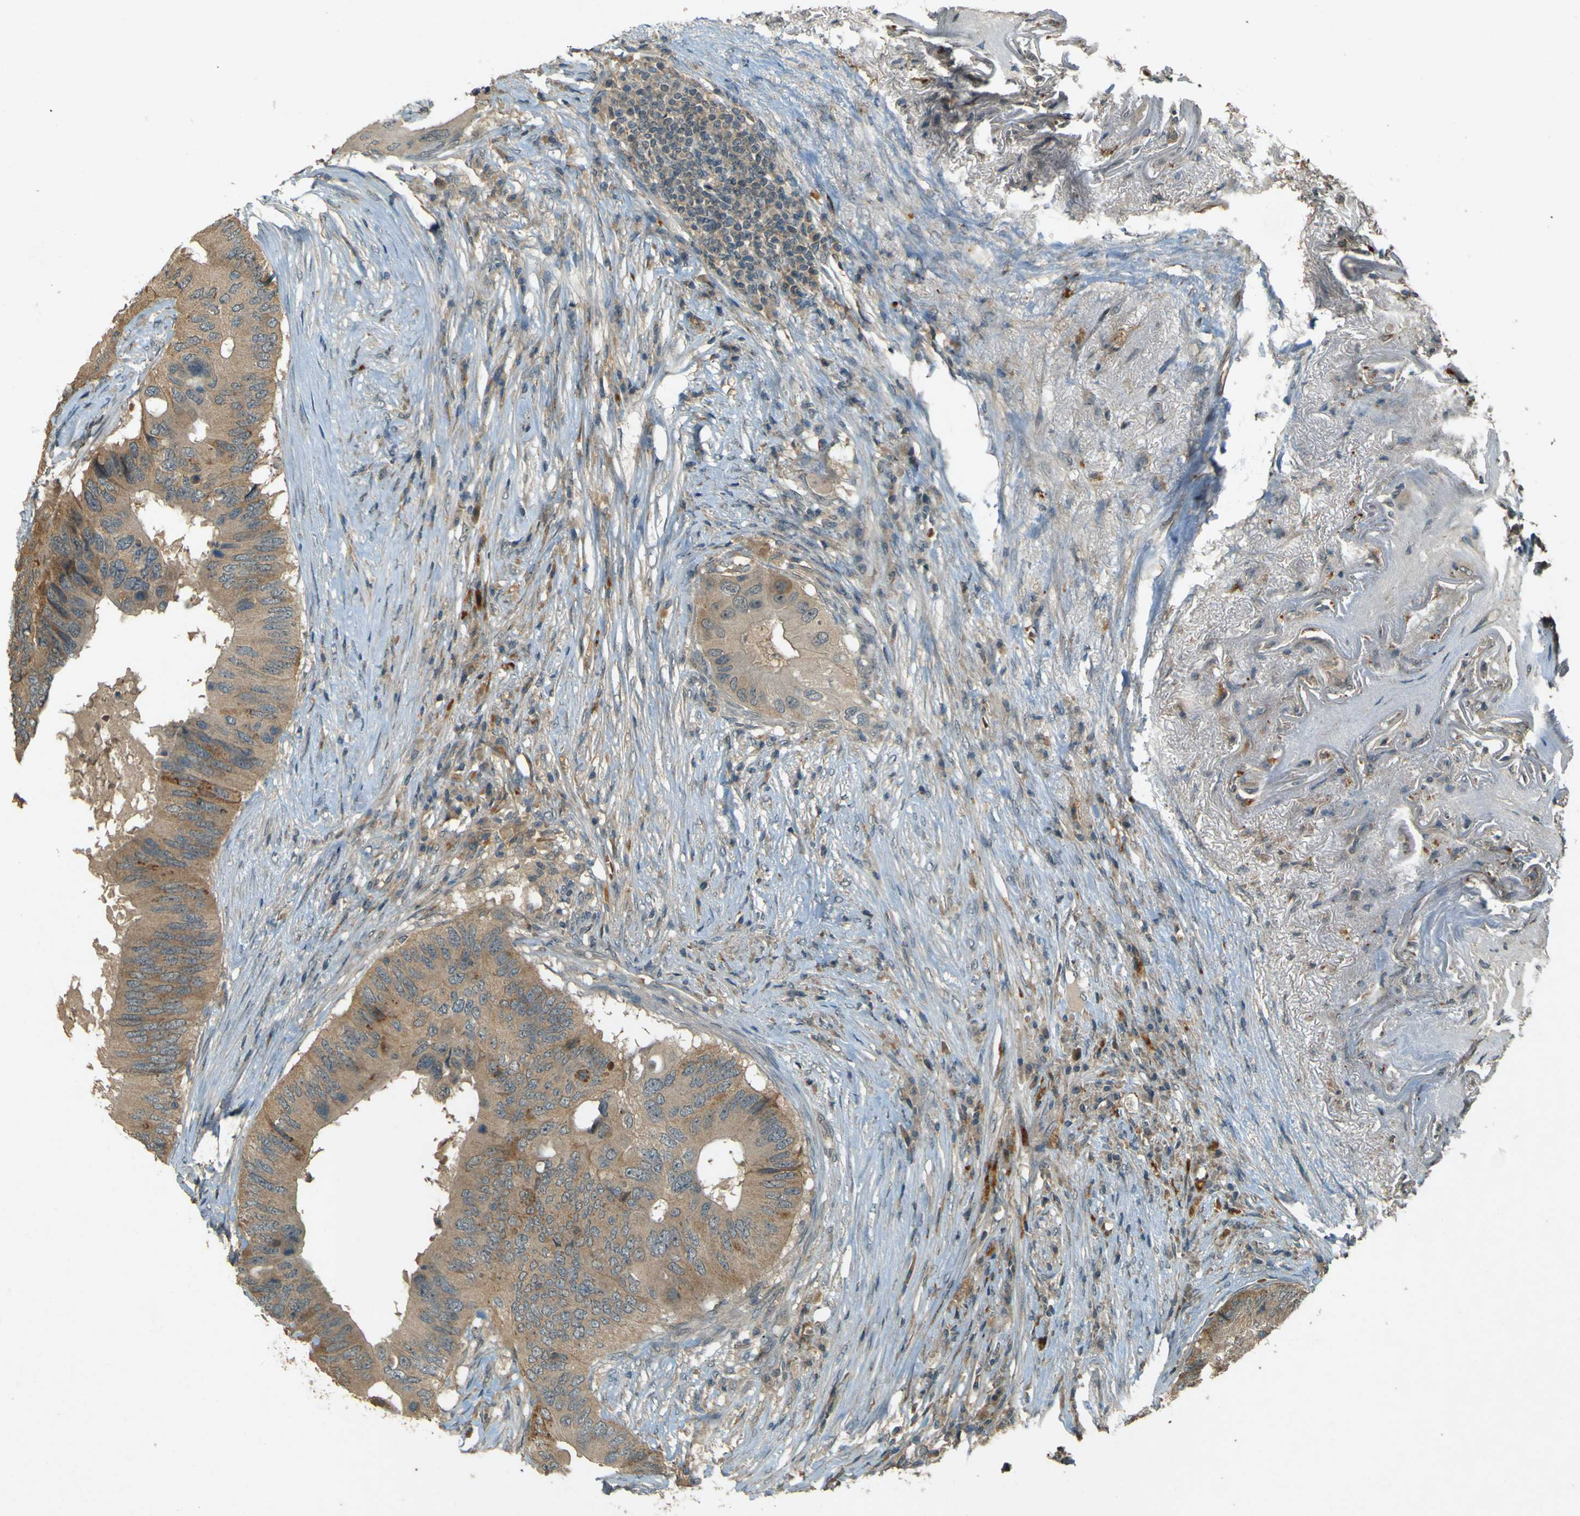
{"staining": {"intensity": "weak", "quantity": ">75%", "location": "cytoplasmic/membranous"}, "tissue": "colorectal cancer", "cell_type": "Tumor cells", "image_type": "cancer", "snomed": [{"axis": "morphology", "description": "Adenocarcinoma, NOS"}, {"axis": "topography", "description": "Colon"}], "caption": "Colorectal cancer stained with a brown dye exhibits weak cytoplasmic/membranous positive staining in approximately >75% of tumor cells.", "gene": "MPDZ", "patient": {"sex": "male", "age": 71}}